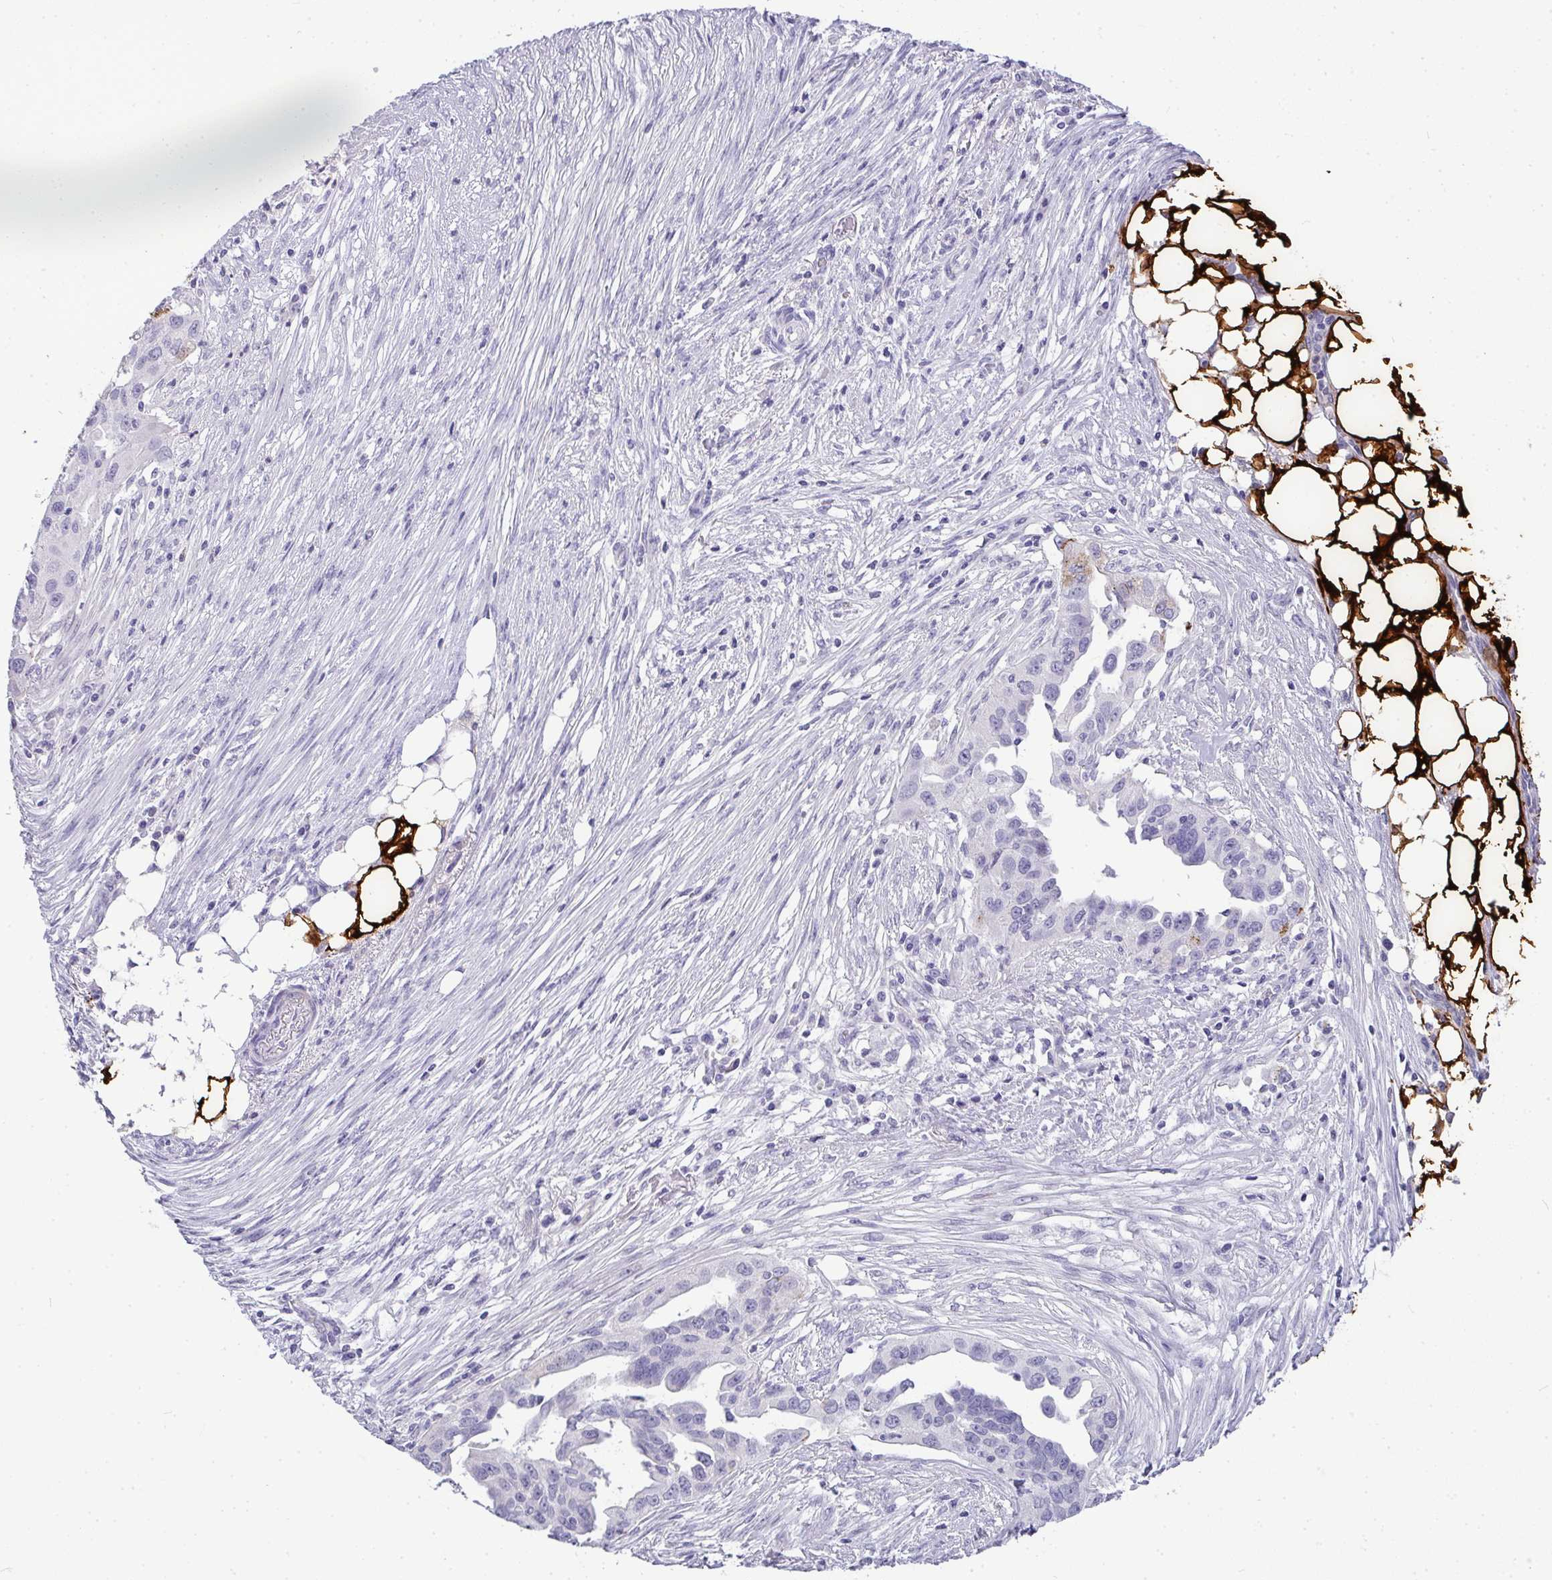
{"staining": {"intensity": "negative", "quantity": "none", "location": "none"}, "tissue": "ovarian cancer", "cell_type": "Tumor cells", "image_type": "cancer", "snomed": [{"axis": "morphology", "description": "Carcinoma, endometroid"}, {"axis": "morphology", "description": "Cystadenocarcinoma, serous, NOS"}, {"axis": "topography", "description": "Ovary"}], "caption": "Human ovarian serous cystadenocarcinoma stained for a protein using immunohistochemistry exhibits no positivity in tumor cells.", "gene": "LIPE", "patient": {"sex": "female", "age": 45}}